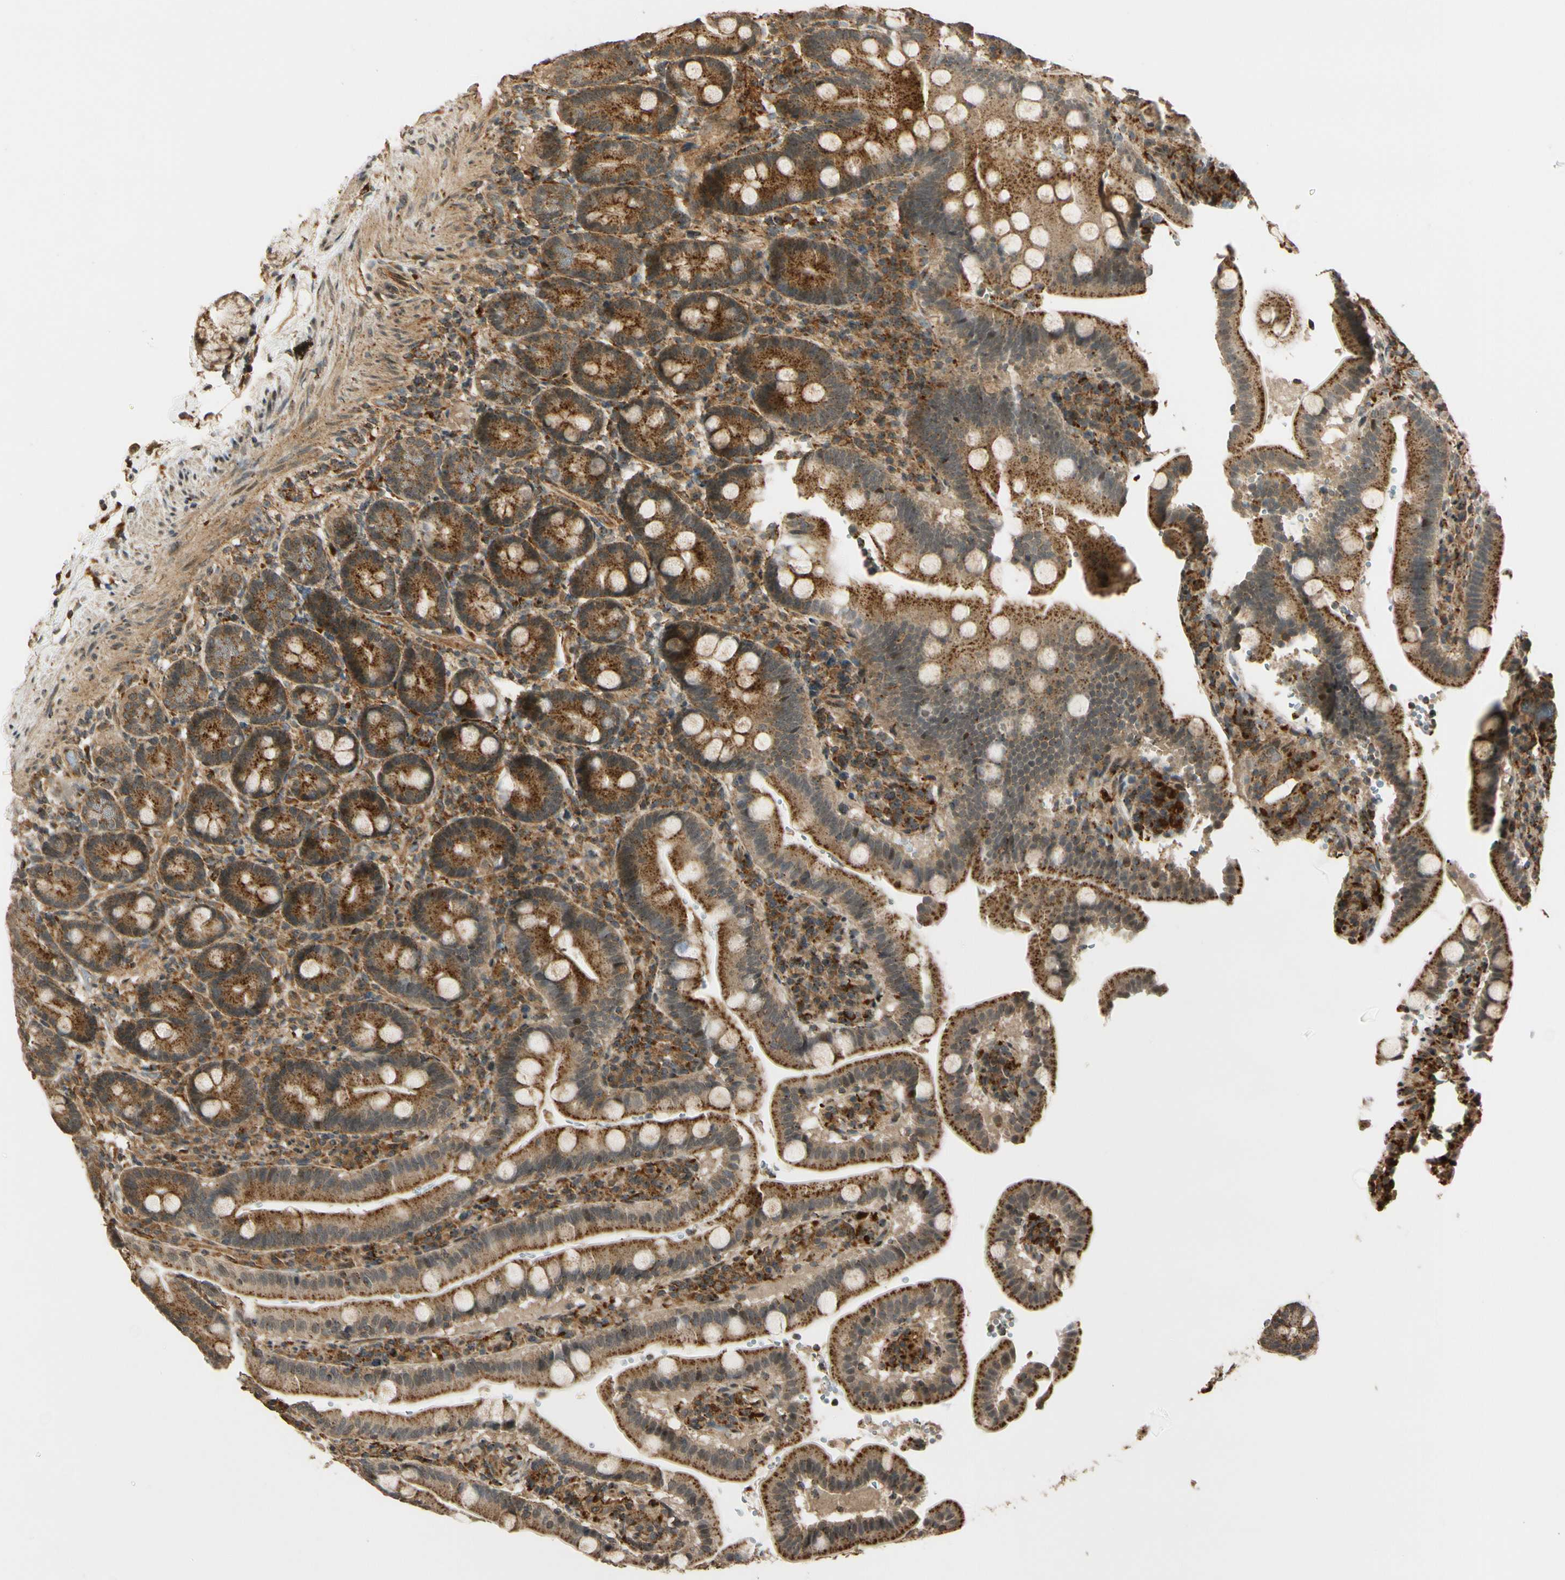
{"staining": {"intensity": "strong", "quantity": ">75%", "location": "cytoplasmic/membranous"}, "tissue": "duodenum", "cell_type": "Glandular cells", "image_type": "normal", "snomed": [{"axis": "morphology", "description": "Normal tissue, NOS"}, {"axis": "topography", "description": "Small intestine, NOS"}], "caption": "The histopathology image shows staining of benign duodenum, revealing strong cytoplasmic/membranous protein positivity (brown color) within glandular cells. The staining was performed using DAB (3,3'-diaminobenzidine), with brown indicating positive protein expression. Nuclei are stained blue with hematoxylin.", "gene": "LAMTOR1", "patient": {"sex": "female", "age": 71}}